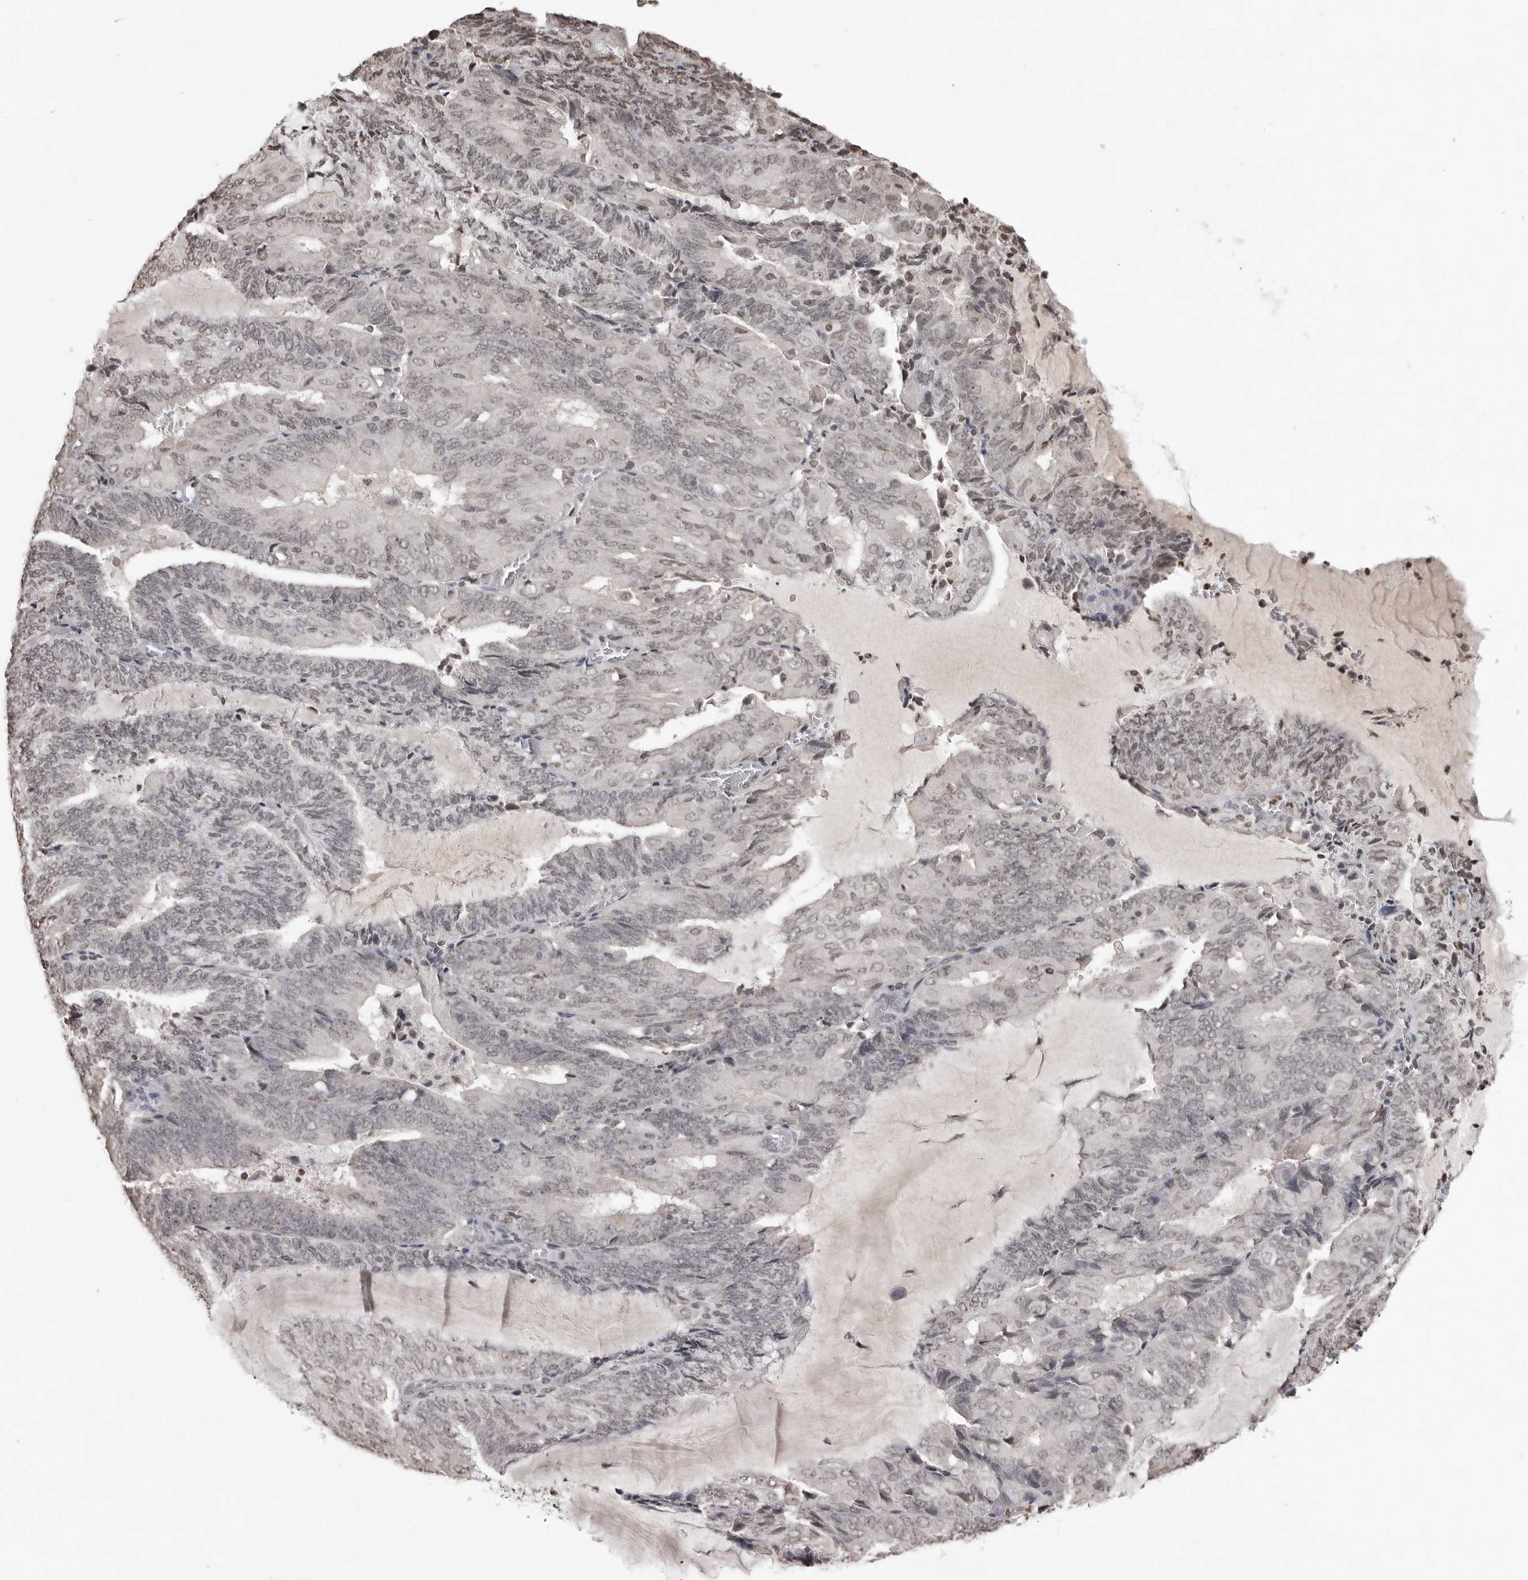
{"staining": {"intensity": "negative", "quantity": "none", "location": "none"}, "tissue": "endometrial cancer", "cell_type": "Tumor cells", "image_type": "cancer", "snomed": [{"axis": "morphology", "description": "Adenocarcinoma, NOS"}, {"axis": "topography", "description": "Endometrium"}], "caption": "A micrograph of human adenocarcinoma (endometrial) is negative for staining in tumor cells.", "gene": "WDR45", "patient": {"sex": "female", "age": 81}}